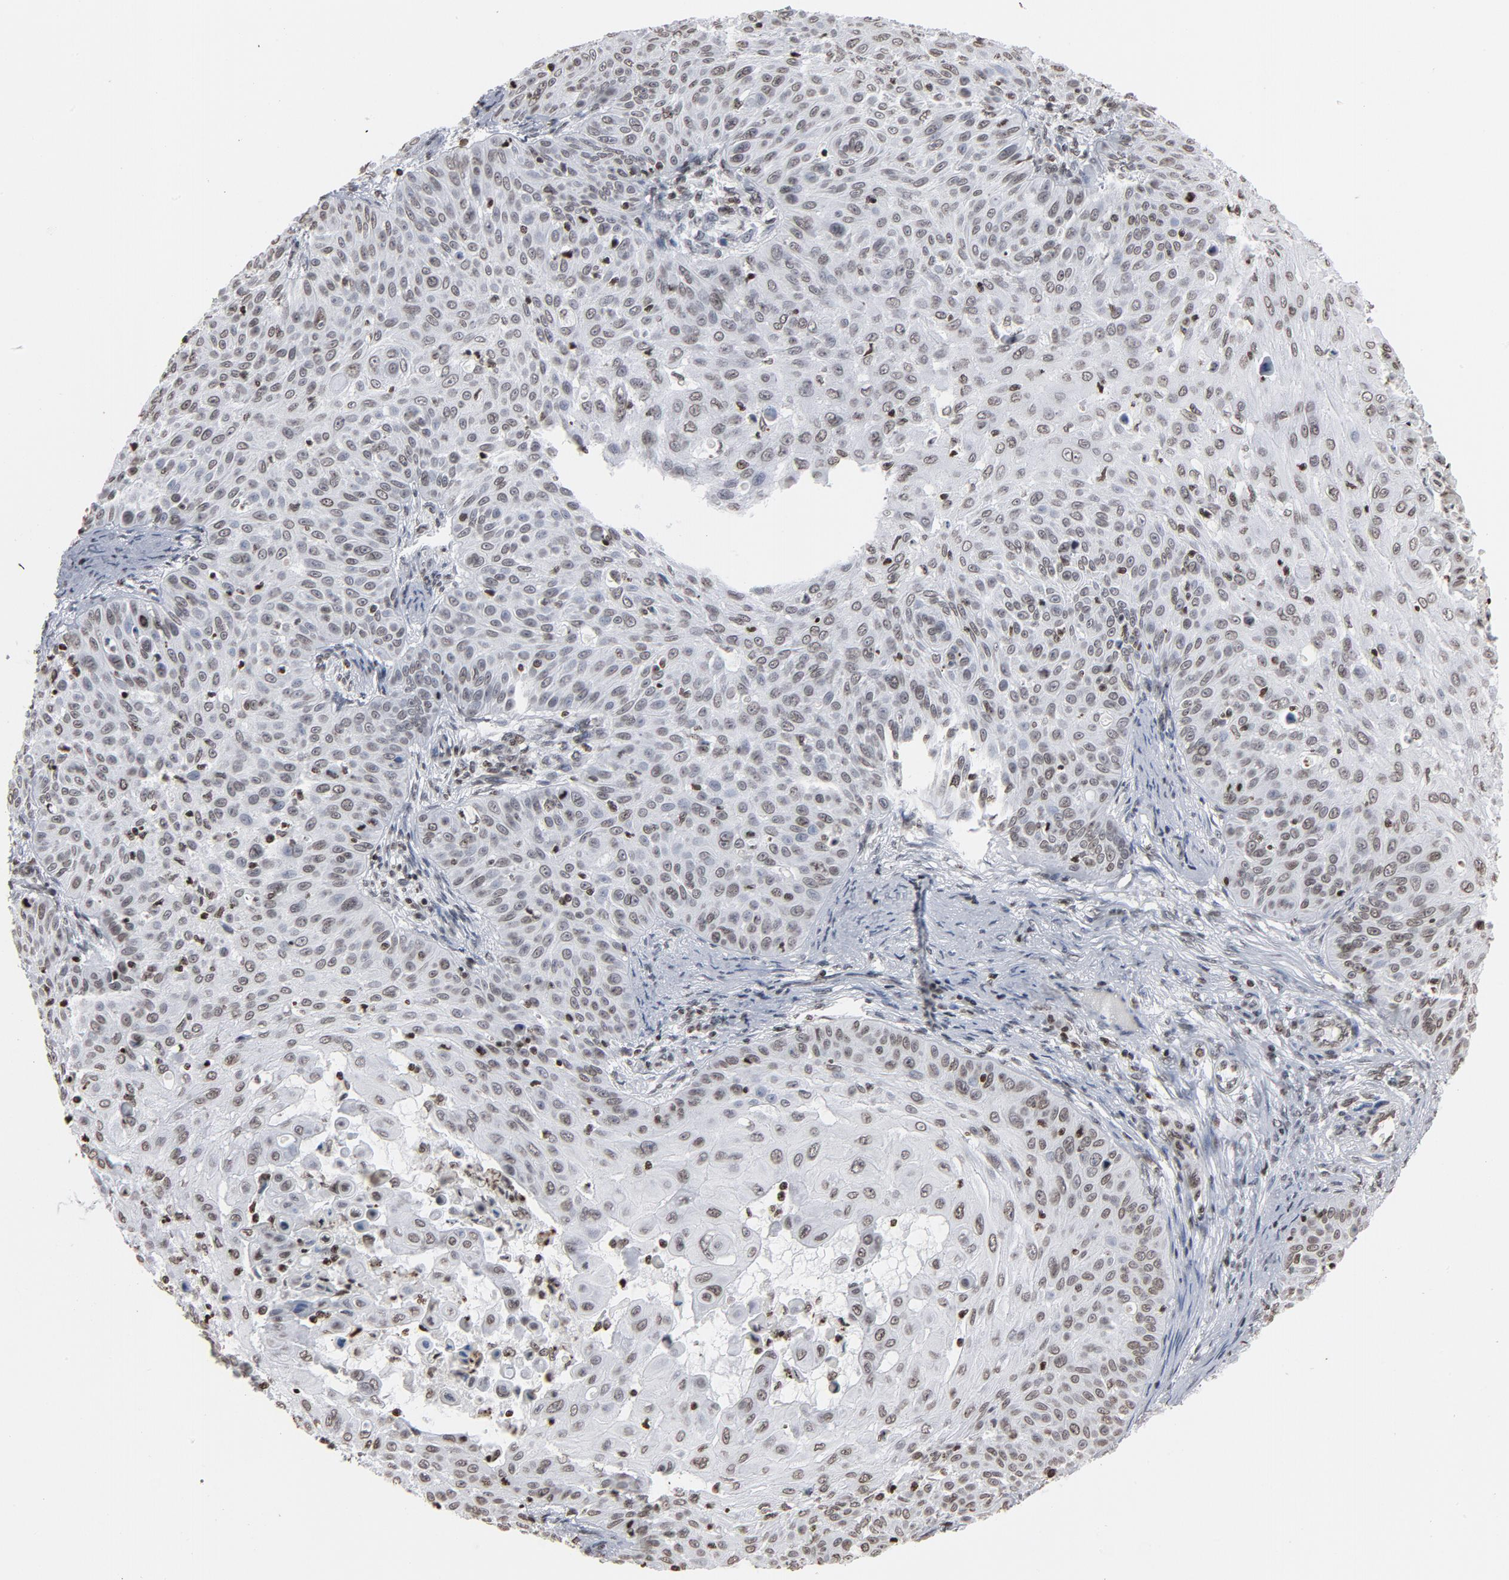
{"staining": {"intensity": "weak", "quantity": ">75%", "location": "nuclear"}, "tissue": "skin cancer", "cell_type": "Tumor cells", "image_type": "cancer", "snomed": [{"axis": "morphology", "description": "Squamous cell carcinoma, NOS"}, {"axis": "topography", "description": "Skin"}], "caption": "This image displays immunohistochemistry staining of human squamous cell carcinoma (skin), with low weak nuclear positivity in about >75% of tumor cells.", "gene": "H2AC12", "patient": {"sex": "male", "age": 82}}